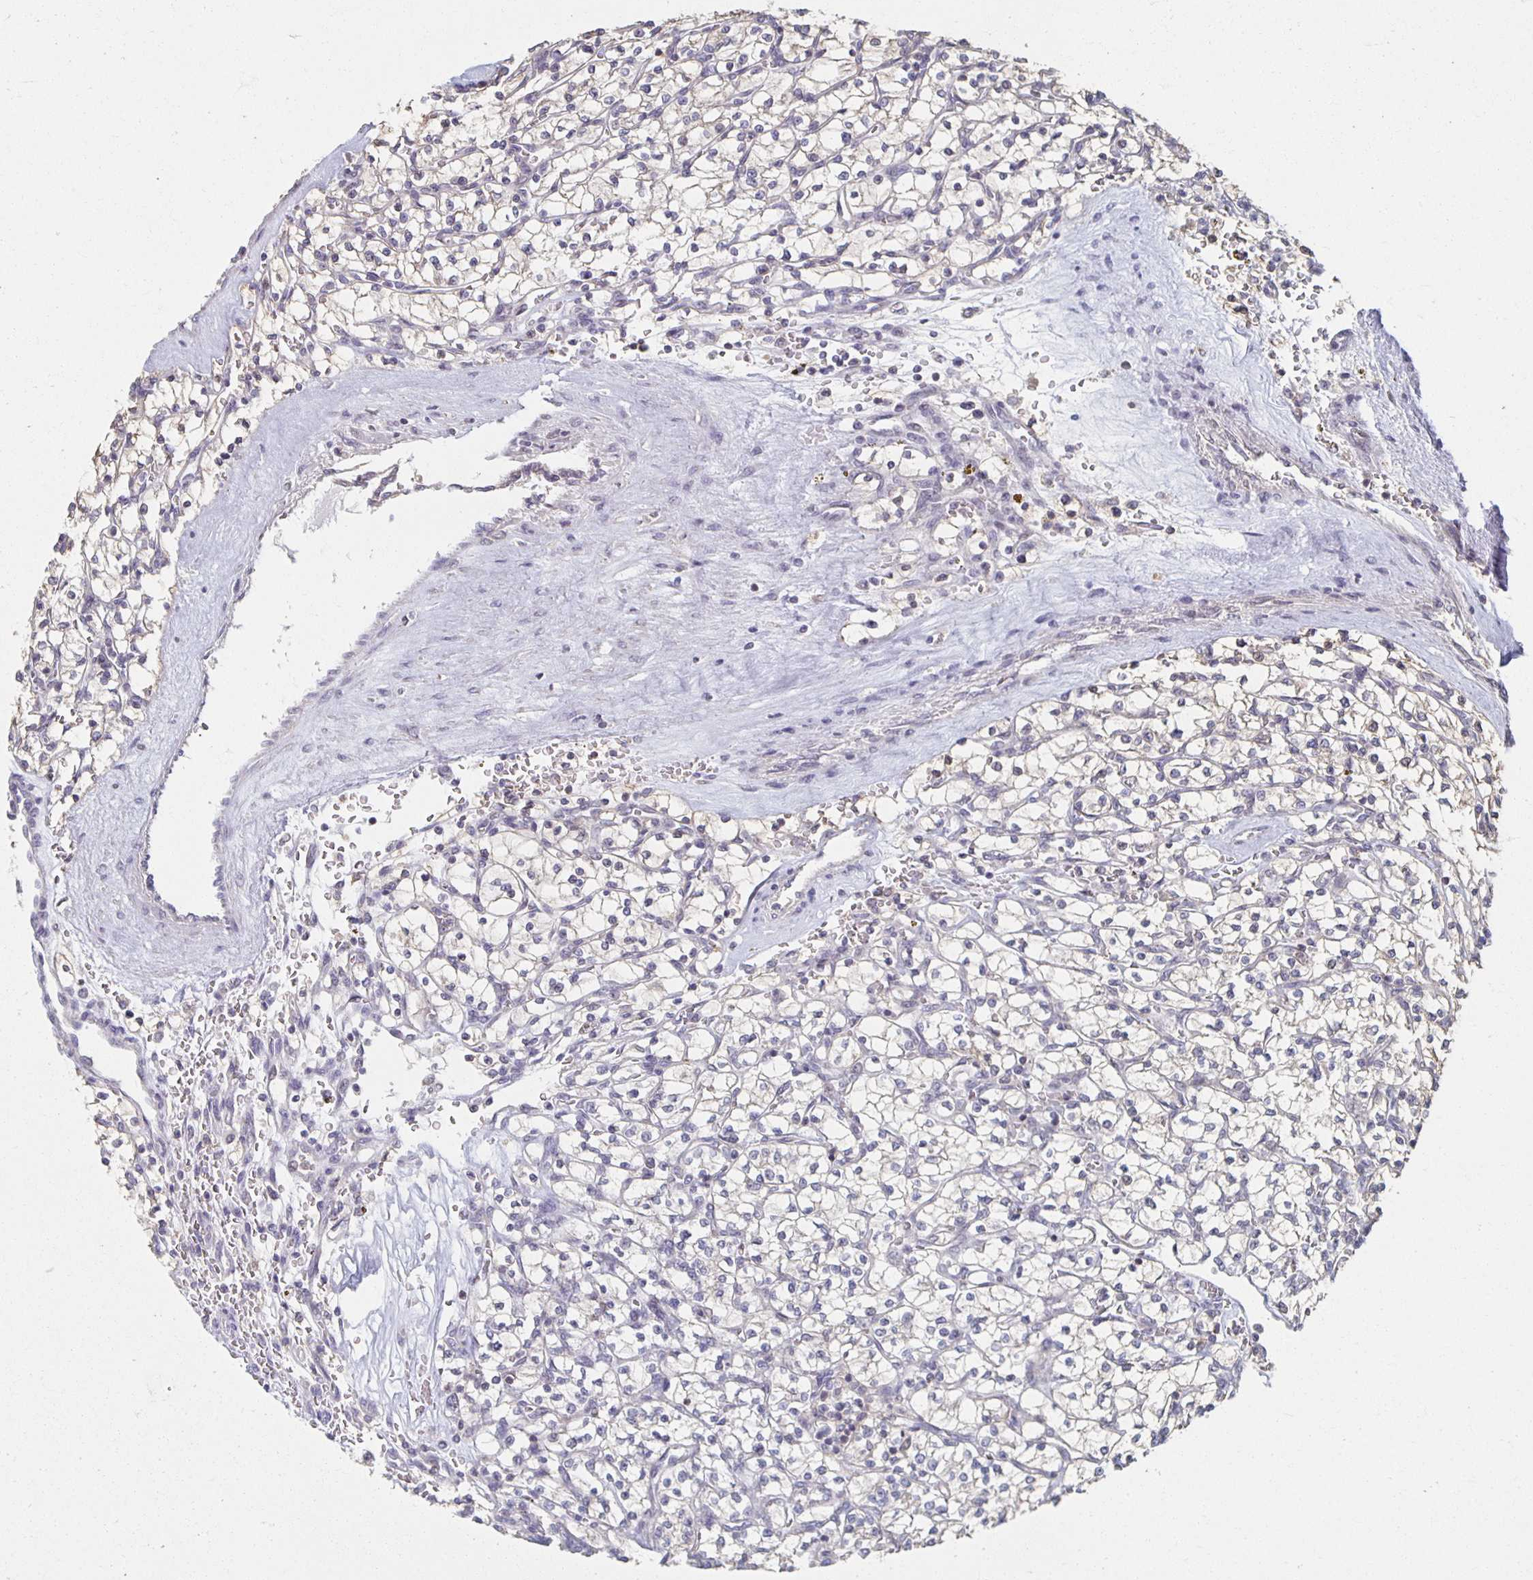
{"staining": {"intensity": "negative", "quantity": "none", "location": "none"}, "tissue": "renal cancer", "cell_type": "Tumor cells", "image_type": "cancer", "snomed": [{"axis": "morphology", "description": "Adenocarcinoma, NOS"}, {"axis": "topography", "description": "Kidney"}], "caption": "The micrograph displays no staining of tumor cells in renal cancer.", "gene": "ZNF692", "patient": {"sex": "female", "age": 64}}